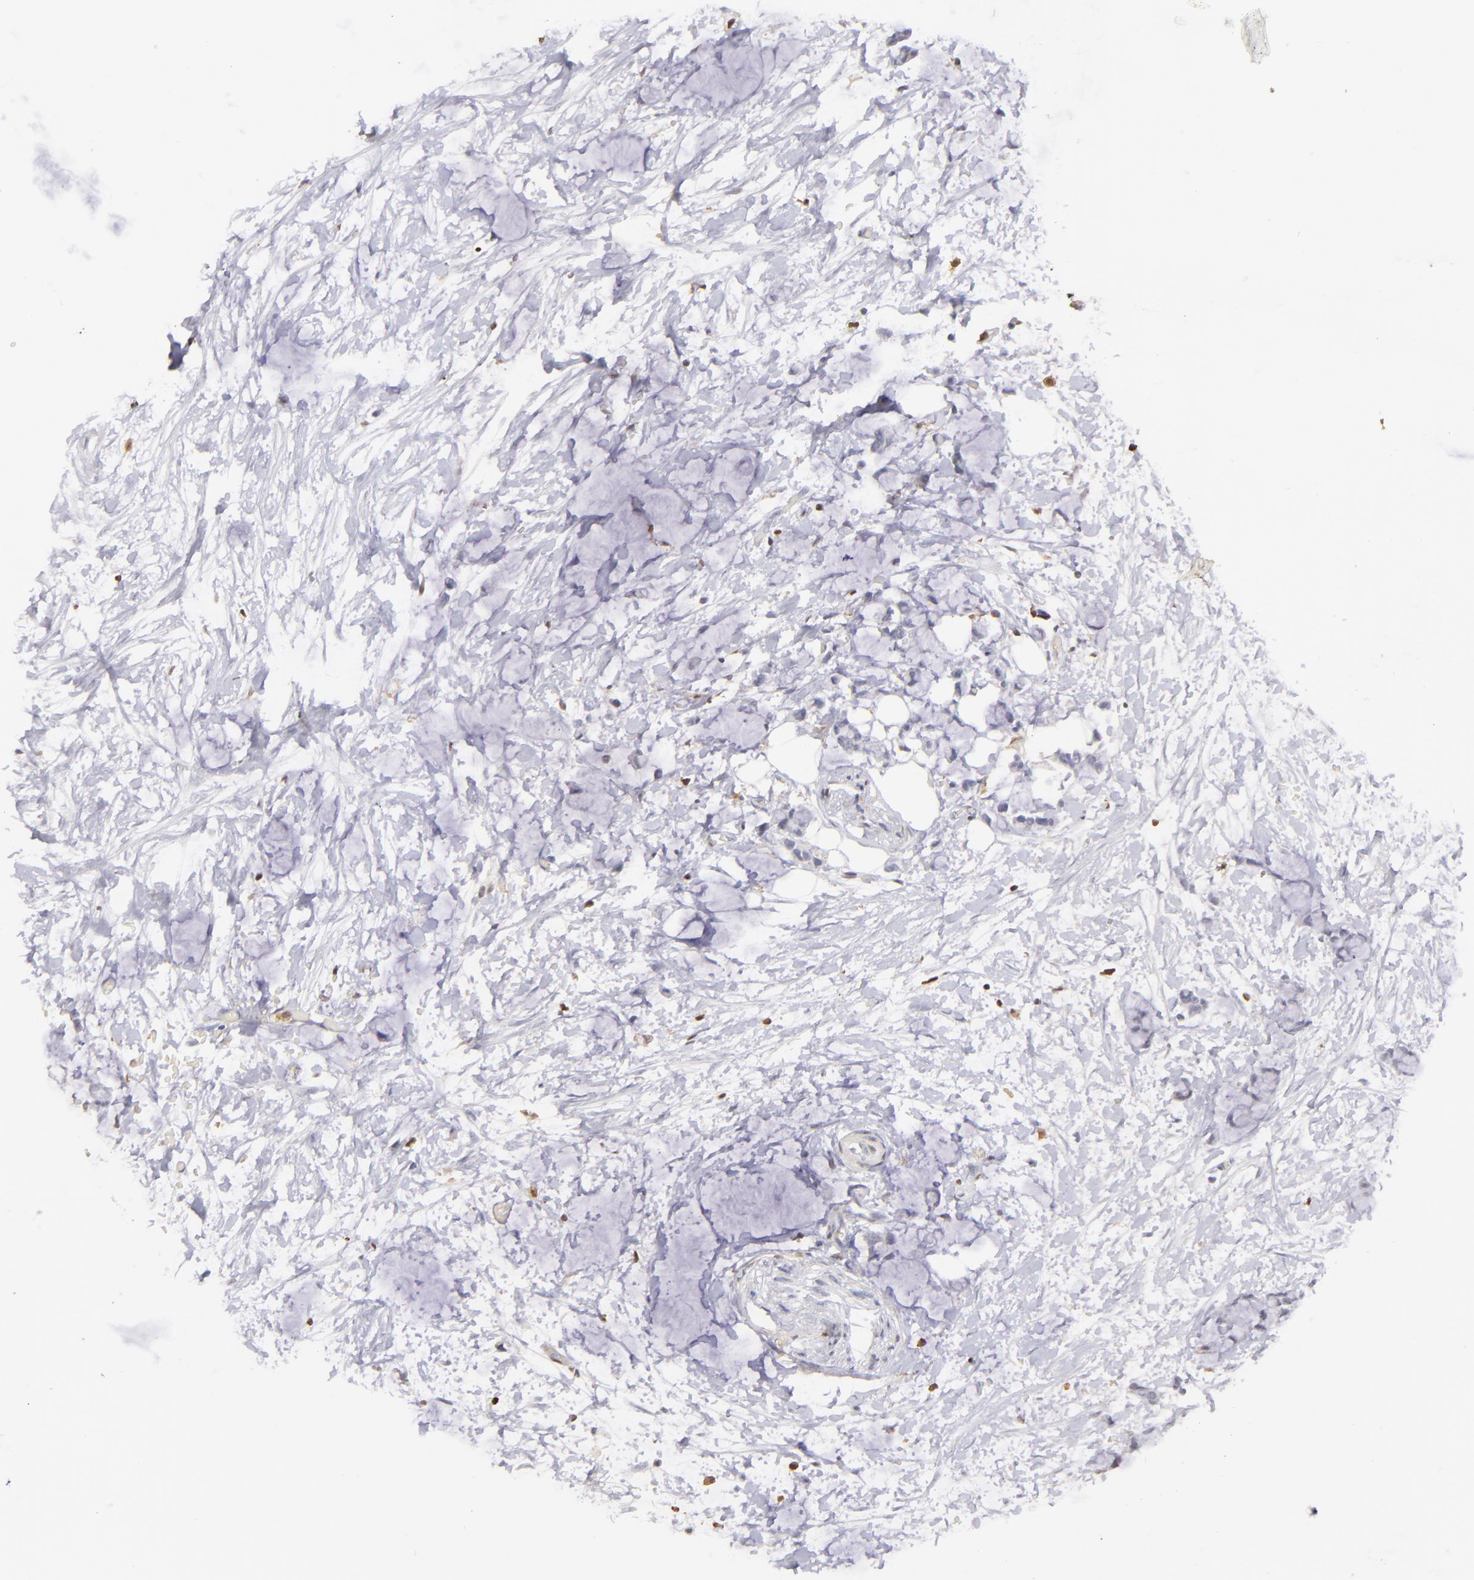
{"staining": {"intensity": "negative", "quantity": "none", "location": "none"}, "tissue": "colorectal cancer", "cell_type": "Tumor cells", "image_type": "cancer", "snomed": [{"axis": "morphology", "description": "Normal tissue, NOS"}, {"axis": "morphology", "description": "Adenocarcinoma, NOS"}, {"axis": "topography", "description": "Colon"}, {"axis": "topography", "description": "Peripheral nerve tissue"}], "caption": "Colorectal cancer (adenocarcinoma) stained for a protein using immunohistochemistry demonstrates no expression tumor cells.", "gene": "S100A2", "patient": {"sex": "male", "age": 14}}